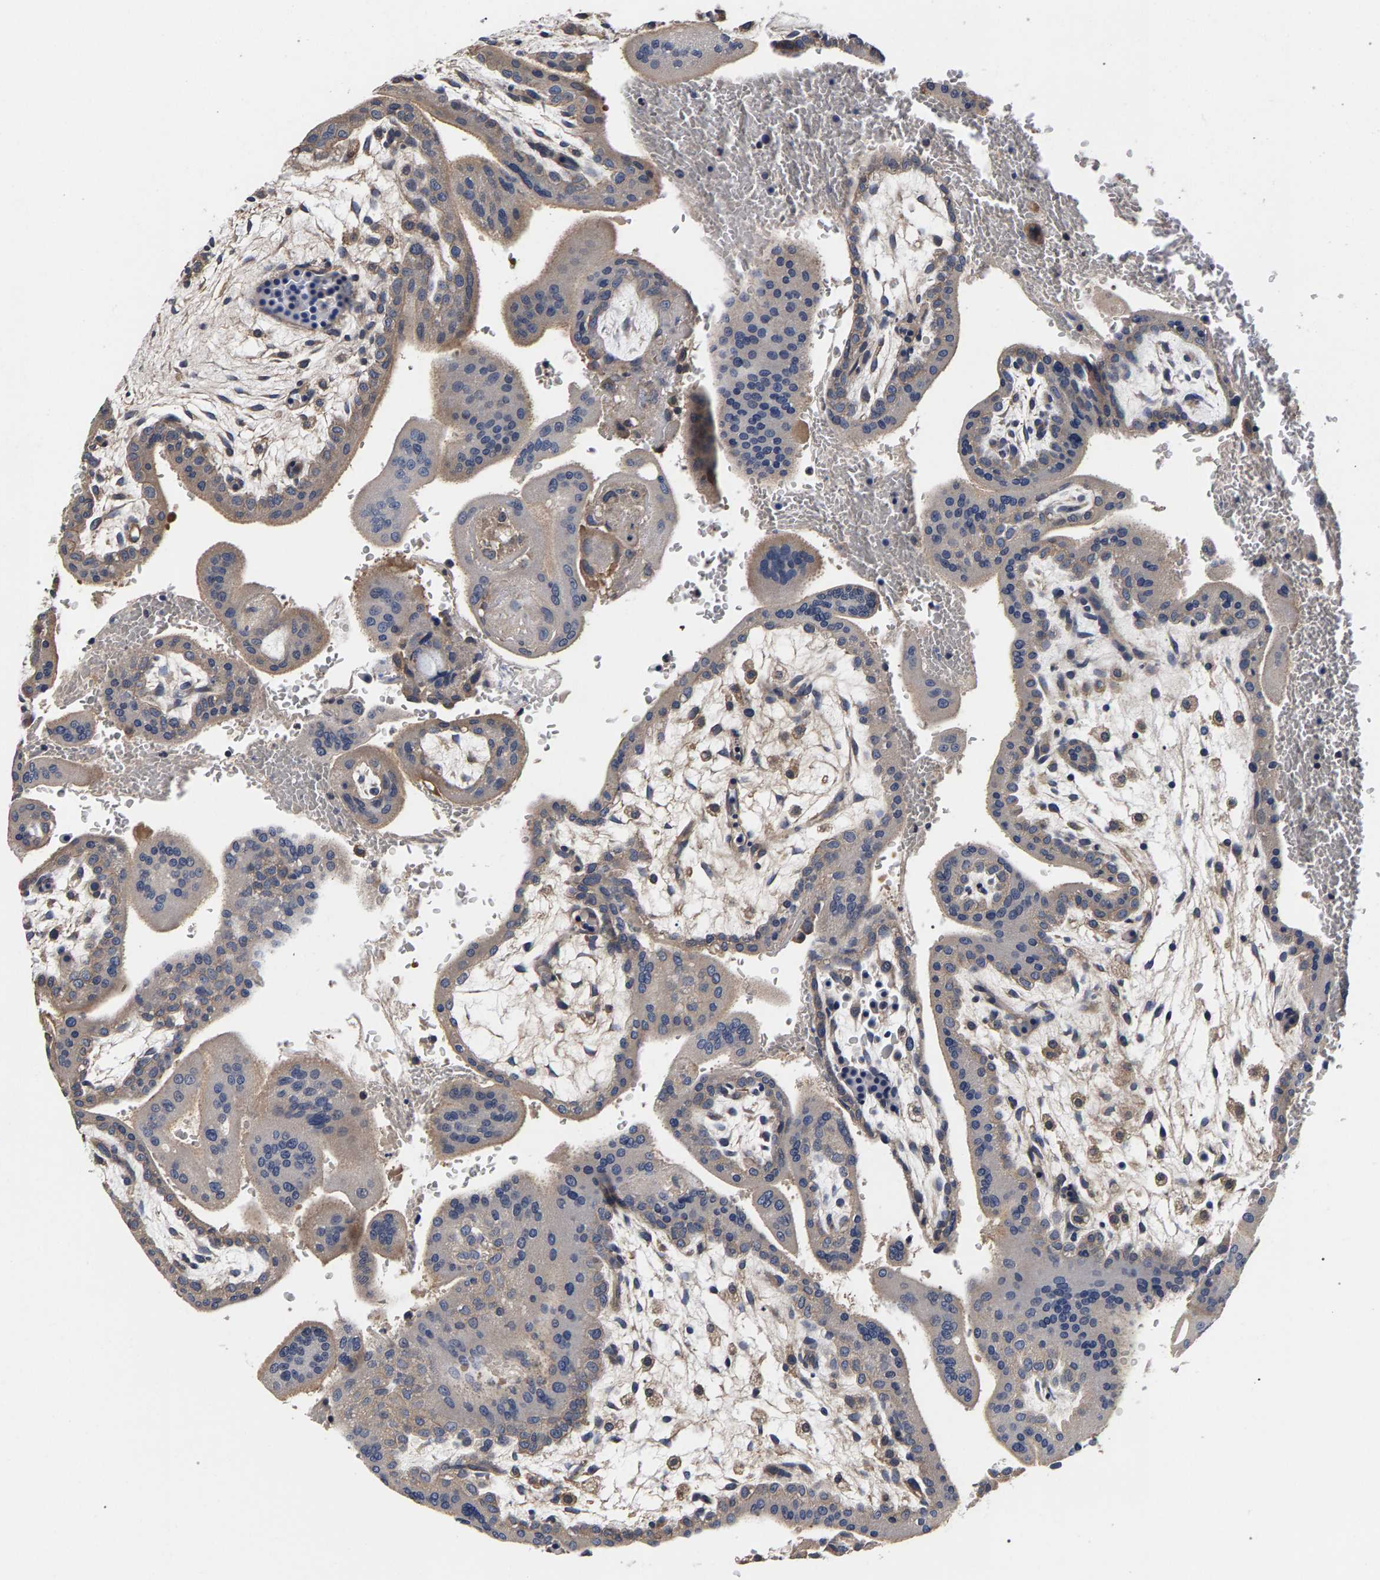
{"staining": {"intensity": "moderate", "quantity": ">75%", "location": "cytoplasmic/membranous"}, "tissue": "placenta", "cell_type": "Decidual cells", "image_type": "normal", "snomed": [{"axis": "morphology", "description": "Normal tissue, NOS"}, {"axis": "topography", "description": "Placenta"}], "caption": "Immunohistochemistry staining of unremarkable placenta, which exhibits medium levels of moderate cytoplasmic/membranous positivity in about >75% of decidual cells indicating moderate cytoplasmic/membranous protein expression. The staining was performed using DAB (brown) for protein detection and nuclei were counterstained in hematoxylin (blue).", "gene": "MARCHF7", "patient": {"sex": "female", "age": 35}}